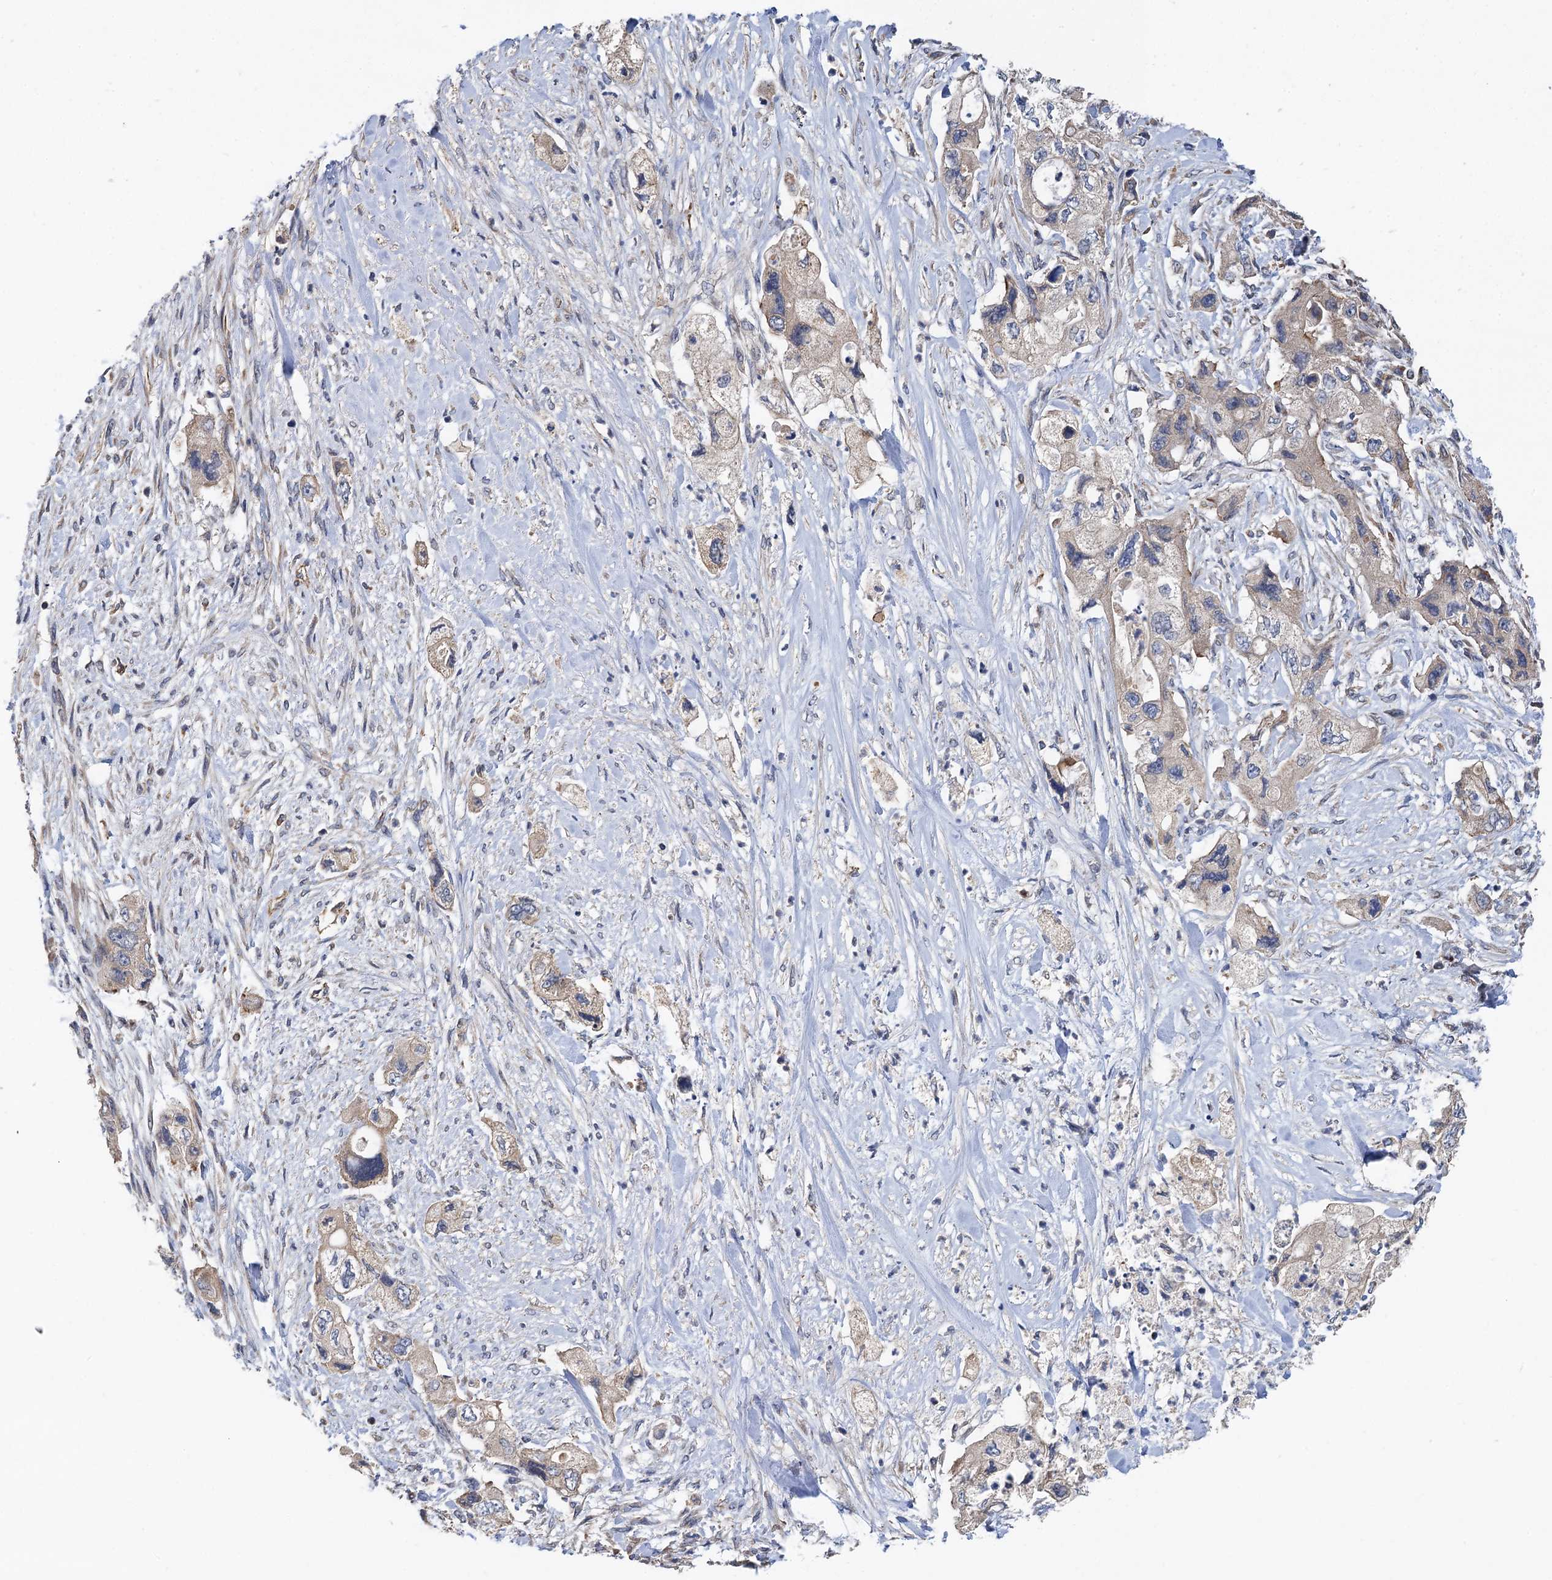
{"staining": {"intensity": "weak", "quantity": "<25%", "location": "cytoplasmic/membranous"}, "tissue": "pancreatic cancer", "cell_type": "Tumor cells", "image_type": "cancer", "snomed": [{"axis": "morphology", "description": "Adenocarcinoma, NOS"}, {"axis": "topography", "description": "Pancreas"}], "caption": "There is no significant expression in tumor cells of pancreatic cancer (adenocarcinoma).", "gene": "PJA2", "patient": {"sex": "female", "age": 73}}